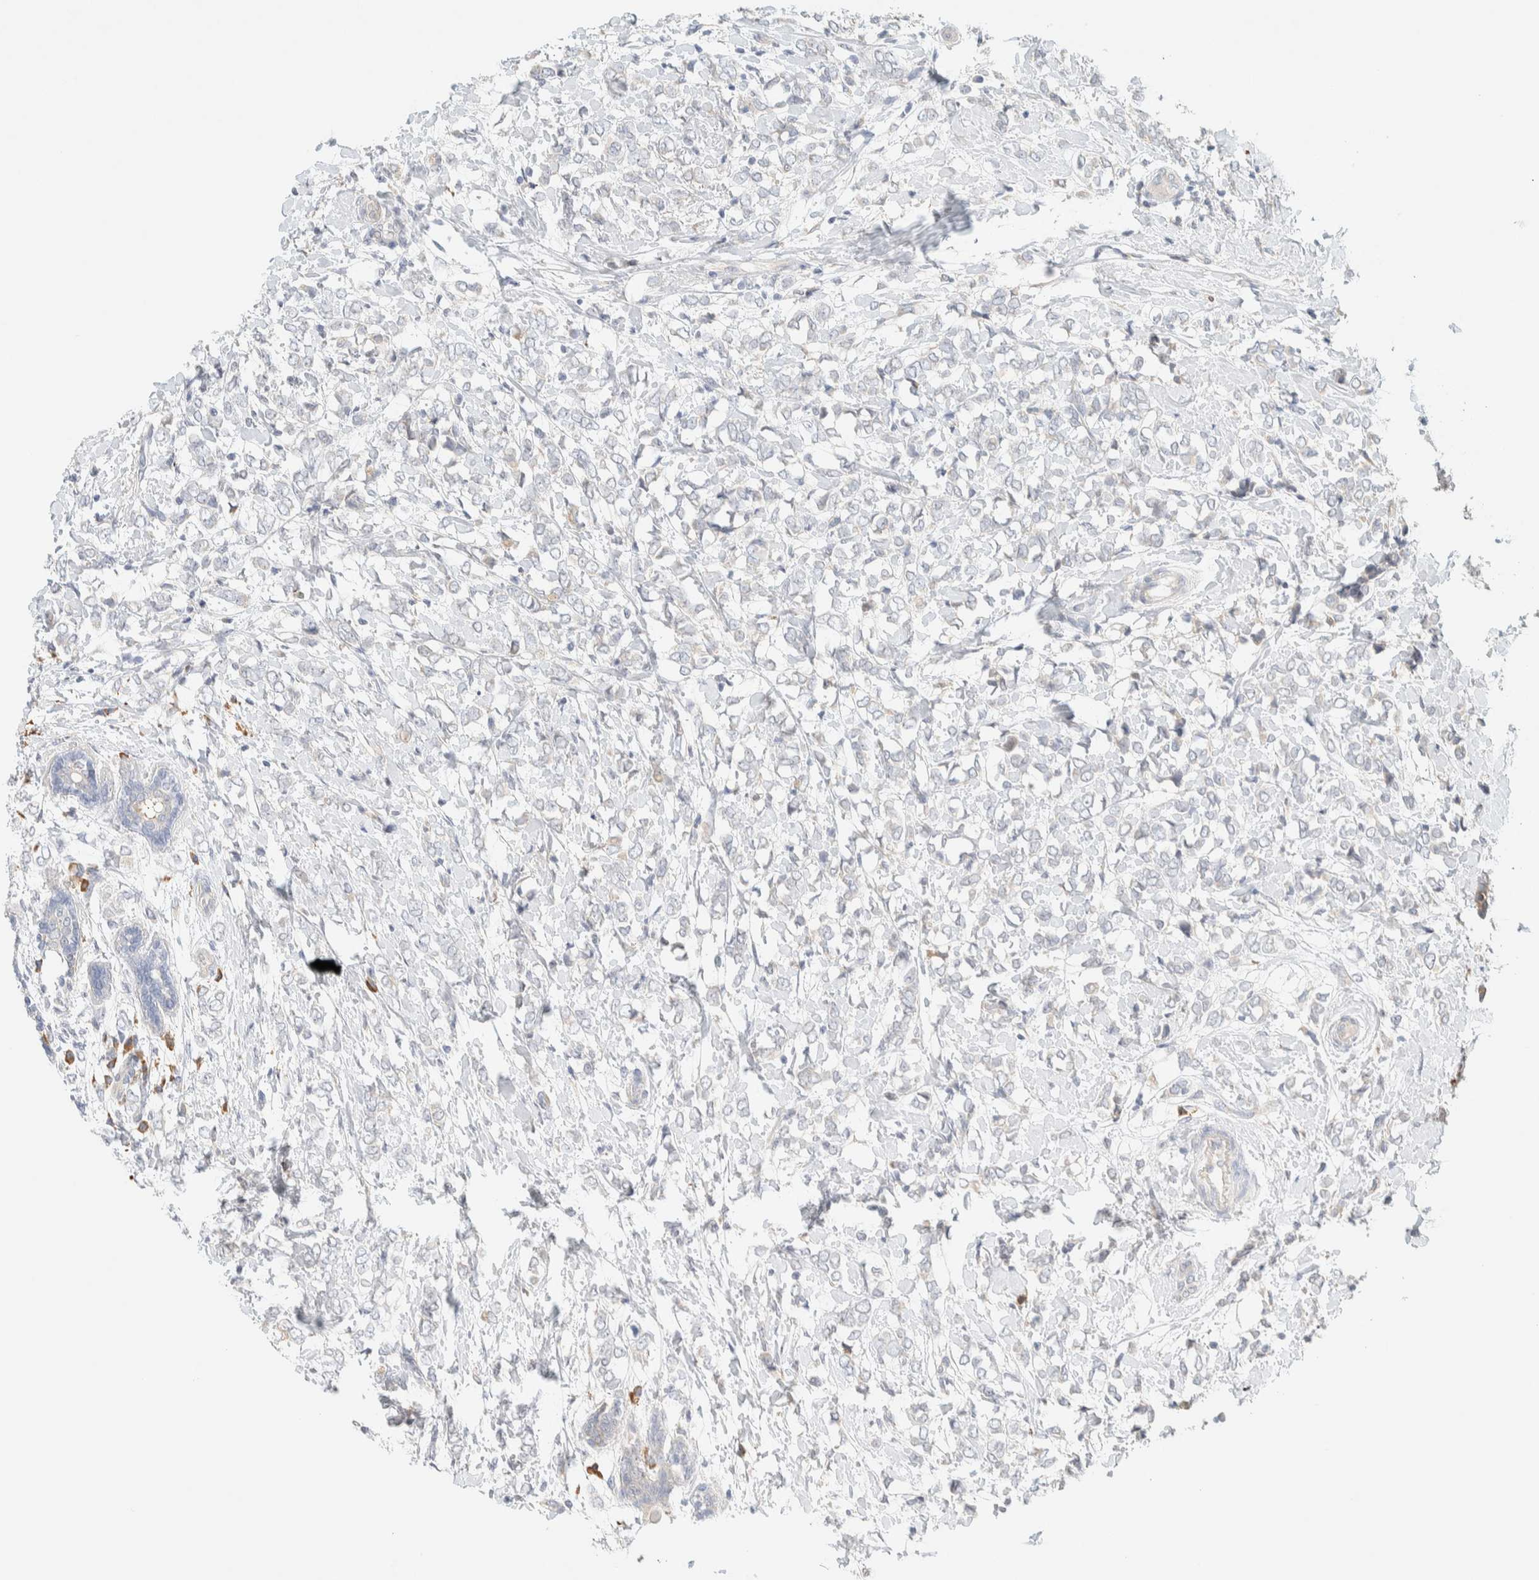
{"staining": {"intensity": "negative", "quantity": "none", "location": "none"}, "tissue": "breast cancer", "cell_type": "Tumor cells", "image_type": "cancer", "snomed": [{"axis": "morphology", "description": "Normal tissue, NOS"}, {"axis": "morphology", "description": "Lobular carcinoma"}, {"axis": "topography", "description": "Breast"}], "caption": "Human breast cancer stained for a protein using immunohistochemistry (IHC) shows no positivity in tumor cells.", "gene": "TTC3", "patient": {"sex": "female", "age": 47}}